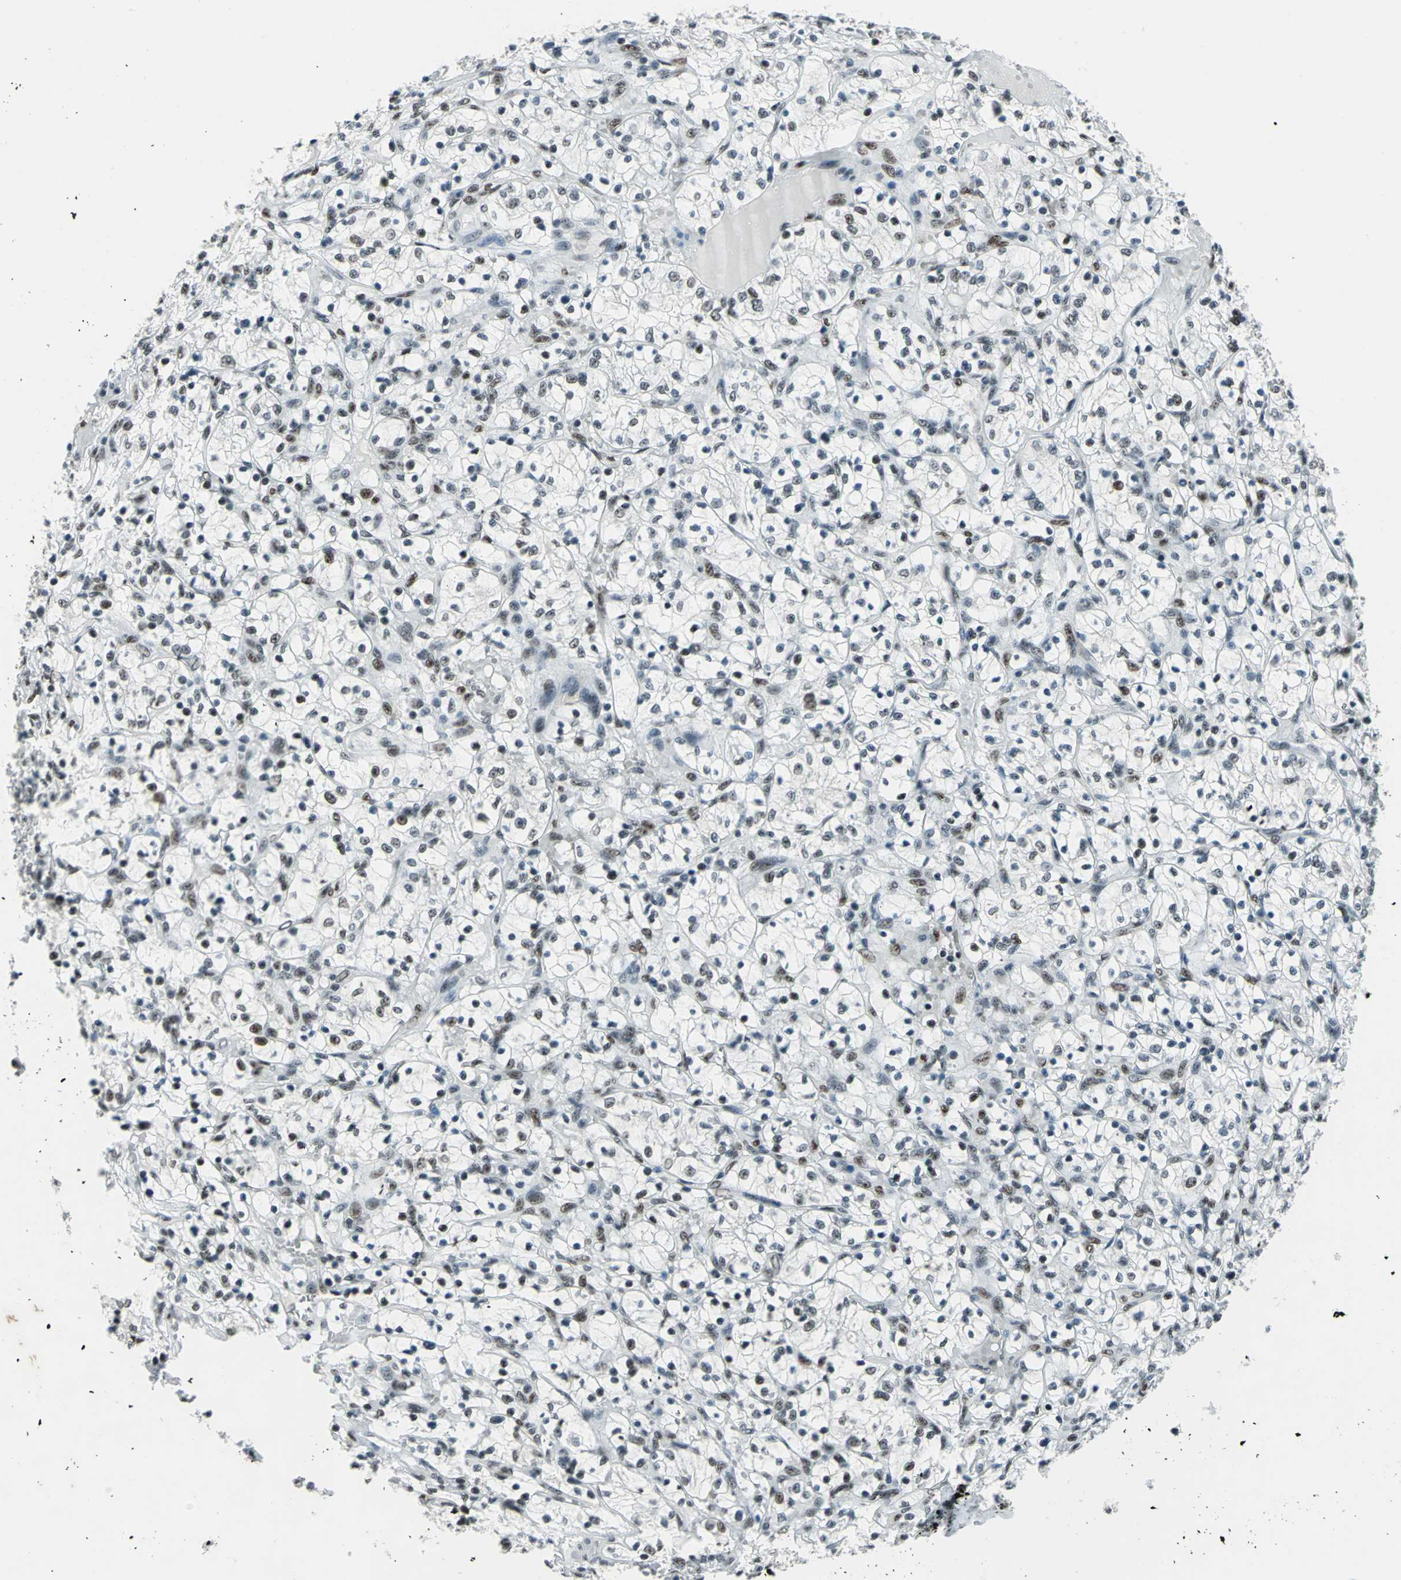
{"staining": {"intensity": "moderate", "quantity": ">75%", "location": "nuclear"}, "tissue": "renal cancer", "cell_type": "Tumor cells", "image_type": "cancer", "snomed": [{"axis": "morphology", "description": "Adenocarcinoma, NOS"}, {"axis": "topography", "description": "Kidney"}], "caption": "The micrograph shows immunohistochemical staining of adenocarcinoma (renal). There is moderate nuclear positivity is seen in about >75% of tumor cells. The staining was performed using DAB (3,3'-diaminobenzidine) to visualize the protein expression in brown, while the nuclei were stained in blue with hematoxylin (Magnification: 20x).", "gene": "KAT6B", "patient": {"sex": "female", "age": 69}}